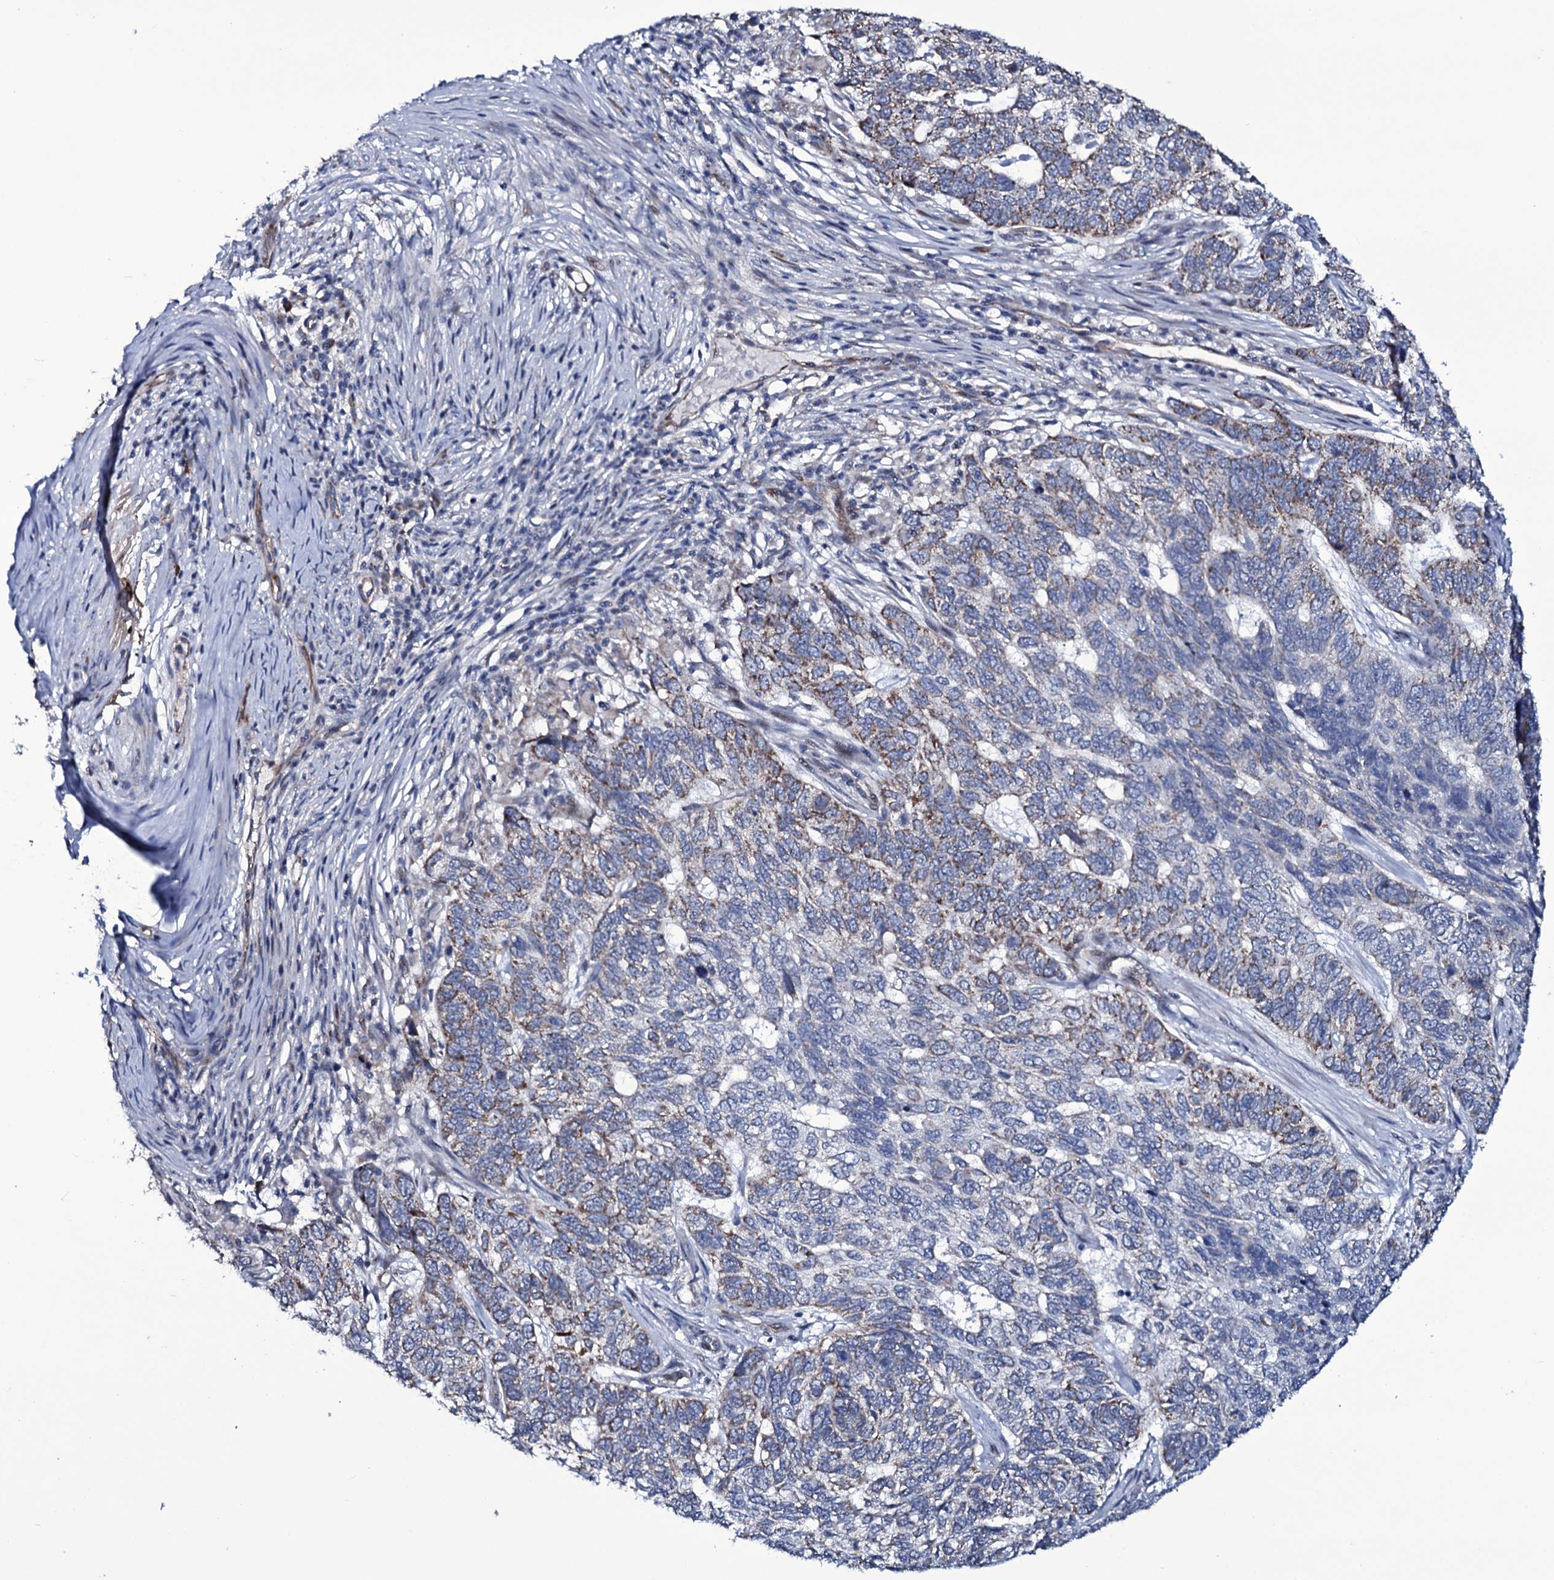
{"staining": {"intensity": "weak", "quantity": "25%-75%", "location": "cytoplasmic/membranous"}, "tissue": "skin cancer", "cell_type": "Tumor cells", "image_type": "cancer", "snomed": [{"axis": "morphology", "description": "Basal cell carcinoma"}, {"axis": "topography", "description": "Skin"}], "caption": "Brown immunohistochemical staining in basal cell carcinoma (skin) shows weak cytoplasmic/membranous staining in approximately 25%-75% of tumor cells.", "gene": "WIPF3", "patient": {"sex": "female", "age": 65}}